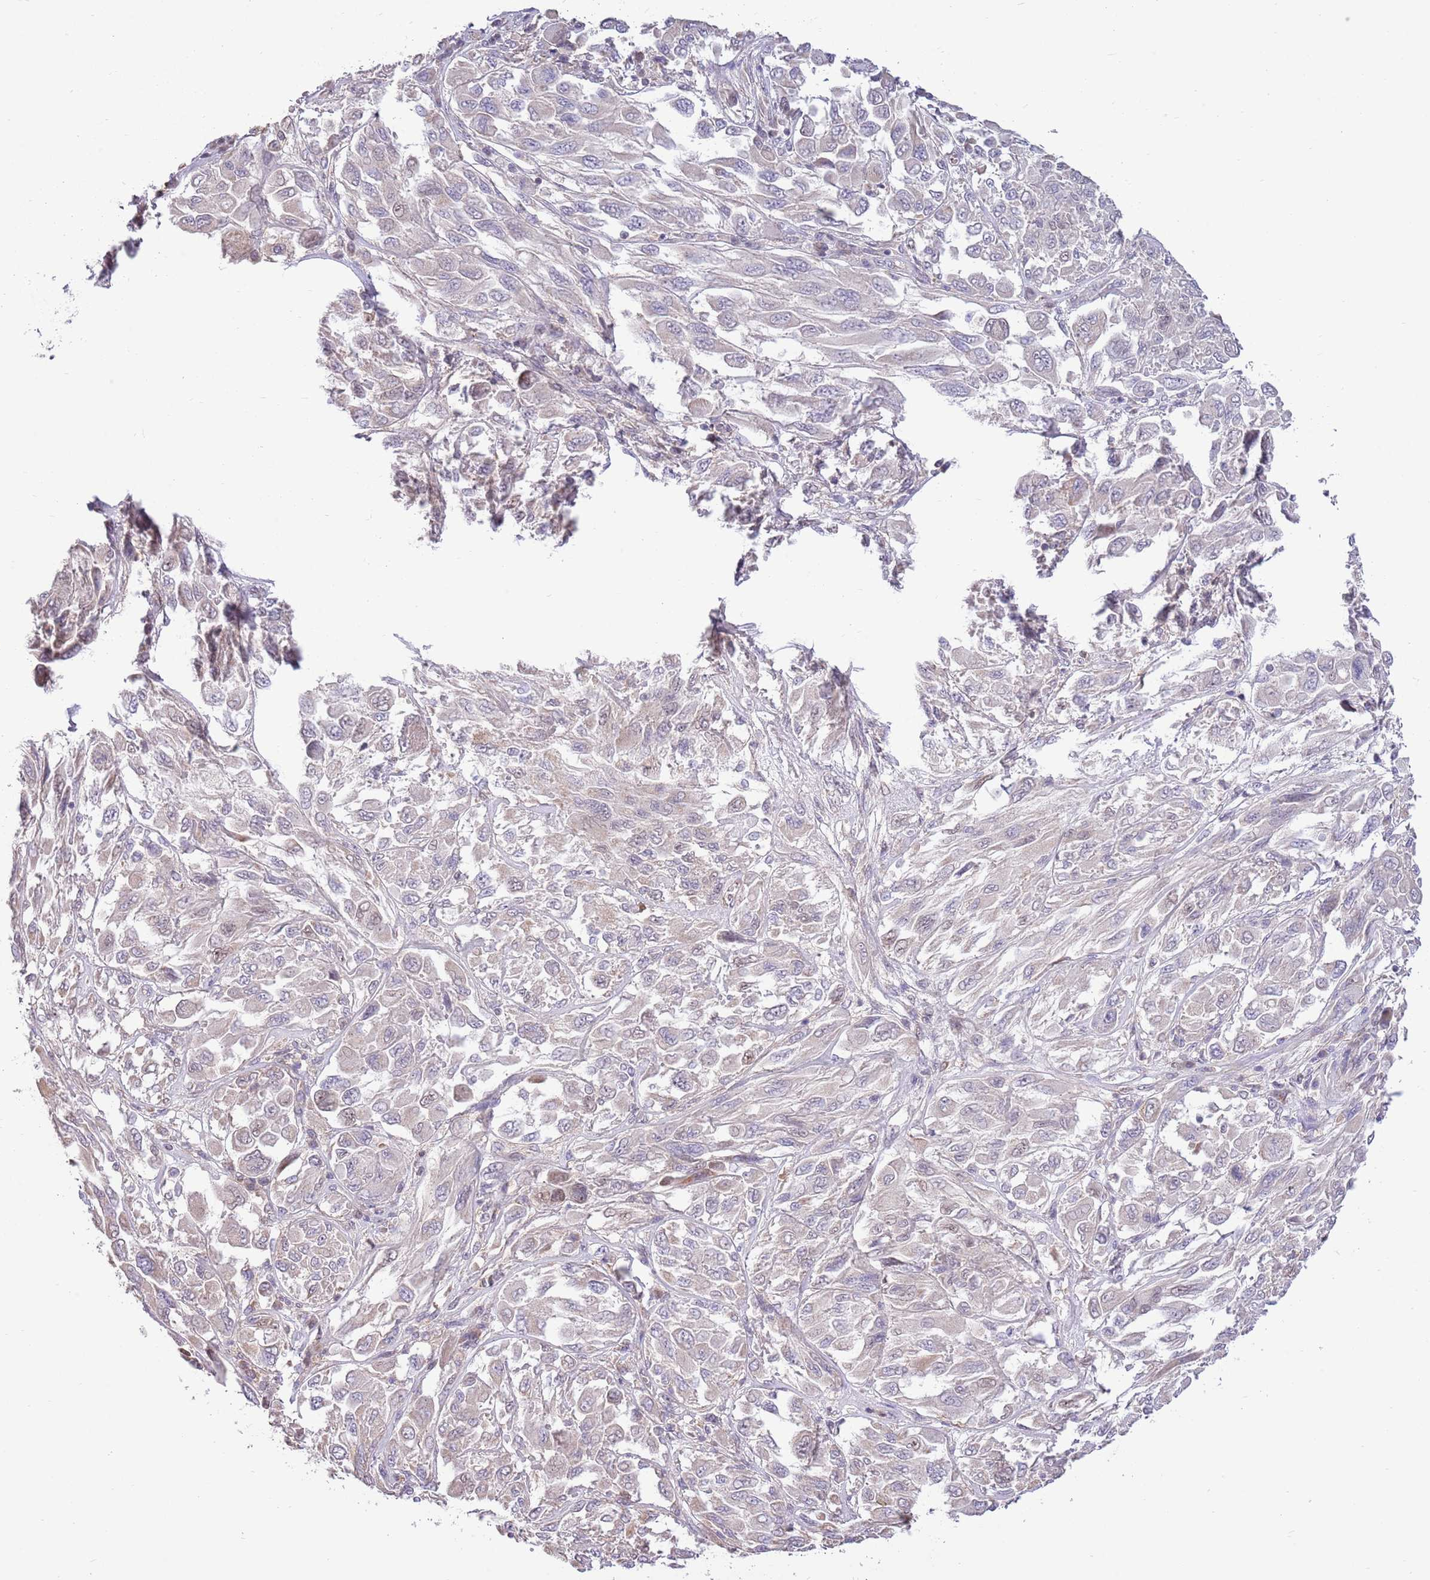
{"staining": {"intensity": "negative", "quantity": "none", "location": "none"}, "tissue": "melanoma", "cell_type": "Tumor cells", "image_type": "cancer", "snomed": [{"axis": "morphology", "description": "Malignant melanoma, NOS"}, {"axis": "topography", "description": "Skin"}], "caption": "A photomicrograph of human melanoma is negative for staining in tumor cells. (DAB IHC visualized using brightfield microscopy, high magnification).", "gene": "ARL2BP", "patient": {"sex": "female", "age": 91}}